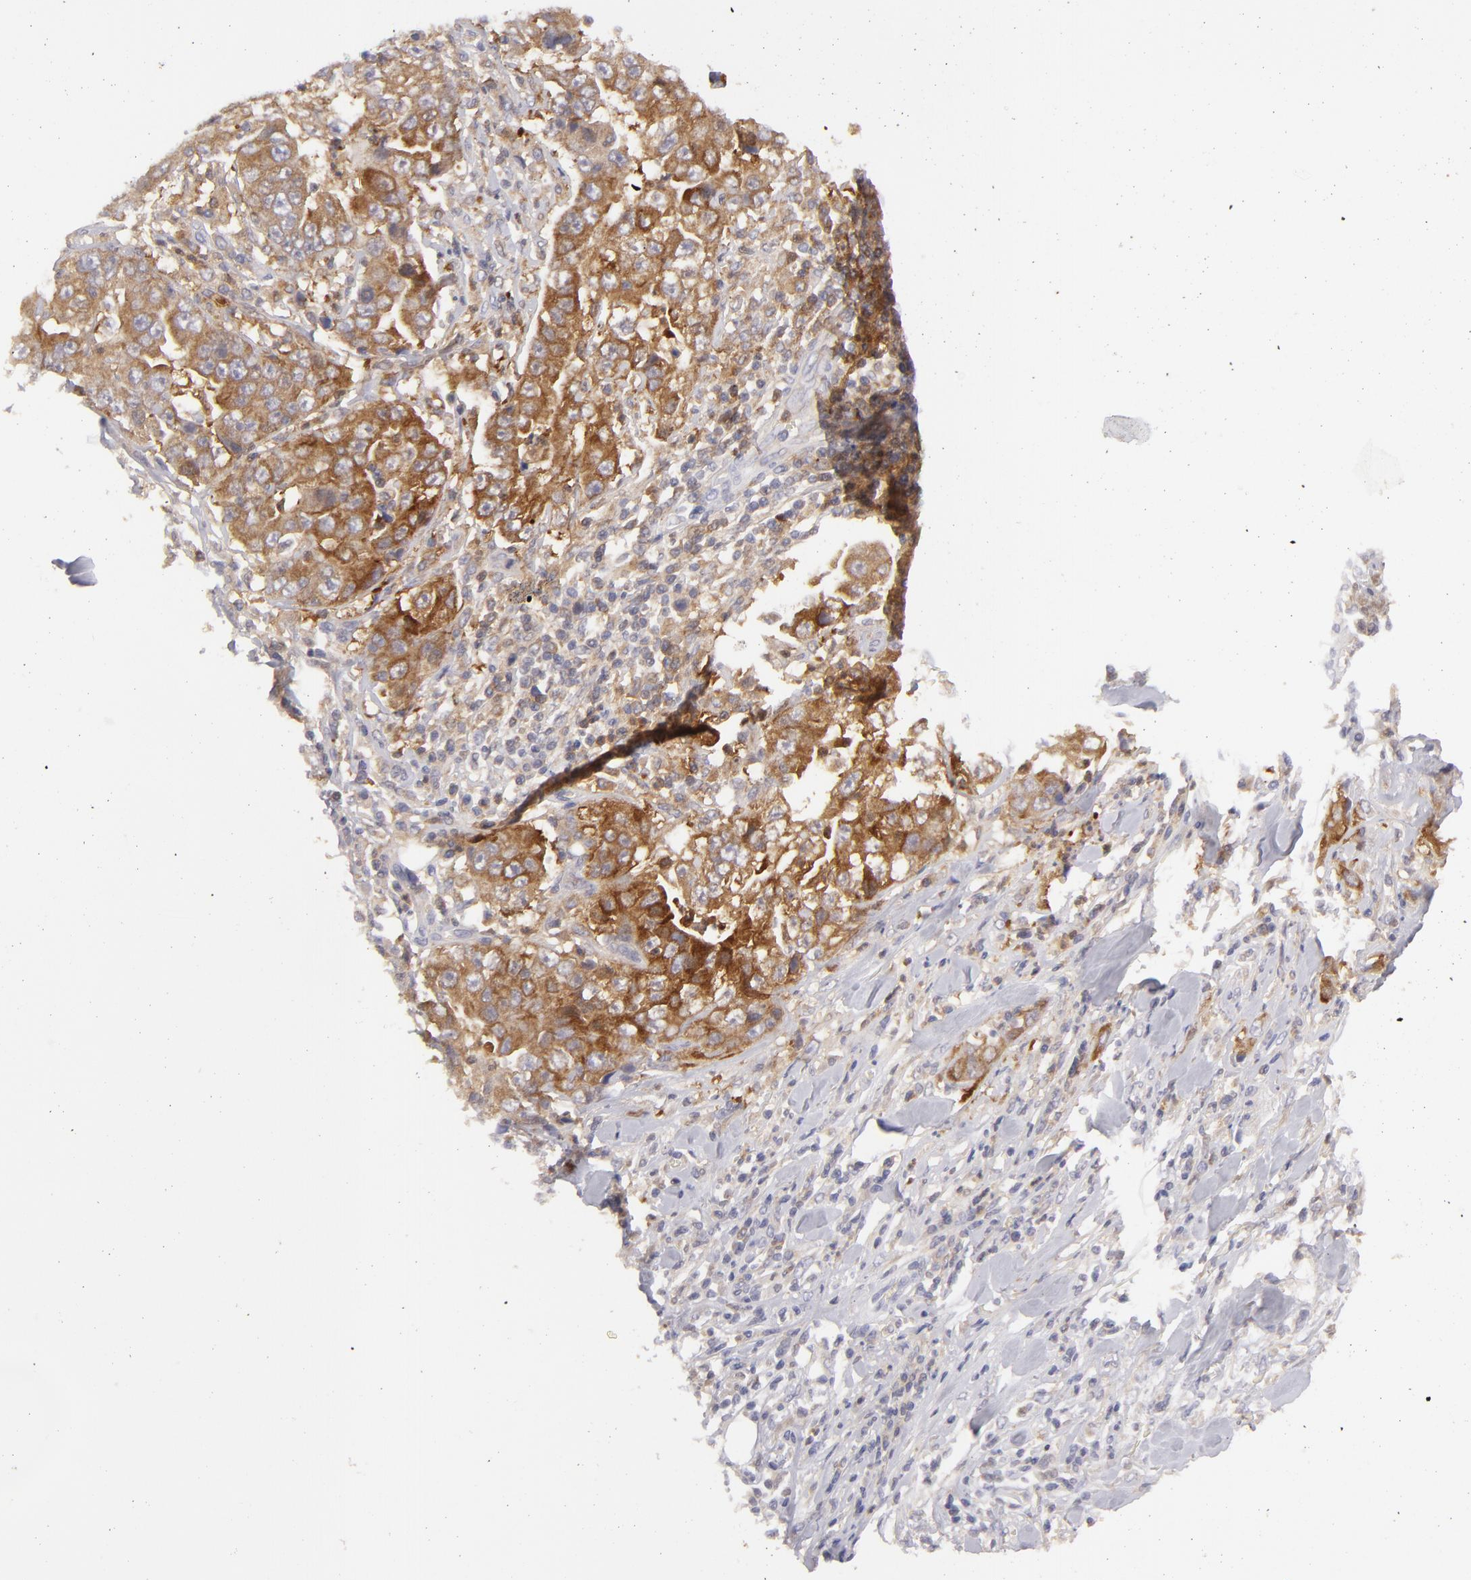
{"staining": {"intensity": "moderate", "quantity": ">75%", "location": "cytoplasmic/membranous"}, "tissue": "lung cancer", "cell_type": "Tumor cells", "image_type": "cancer", "snomed": [{"axis": "morphology", "description": "Squamous cell carcinoma, NOS"}, {"axis": "topography", "description": "Lung"}], "caption": "Immunohistochemical staining of squamous cell carcinoma (lung) exhibits medium levels of moderate cytoplasmic/membranous expression in approximately >75% of tumor cells.", "gene": "MMP10", "patient": {"sex": "male", "age": 64}}